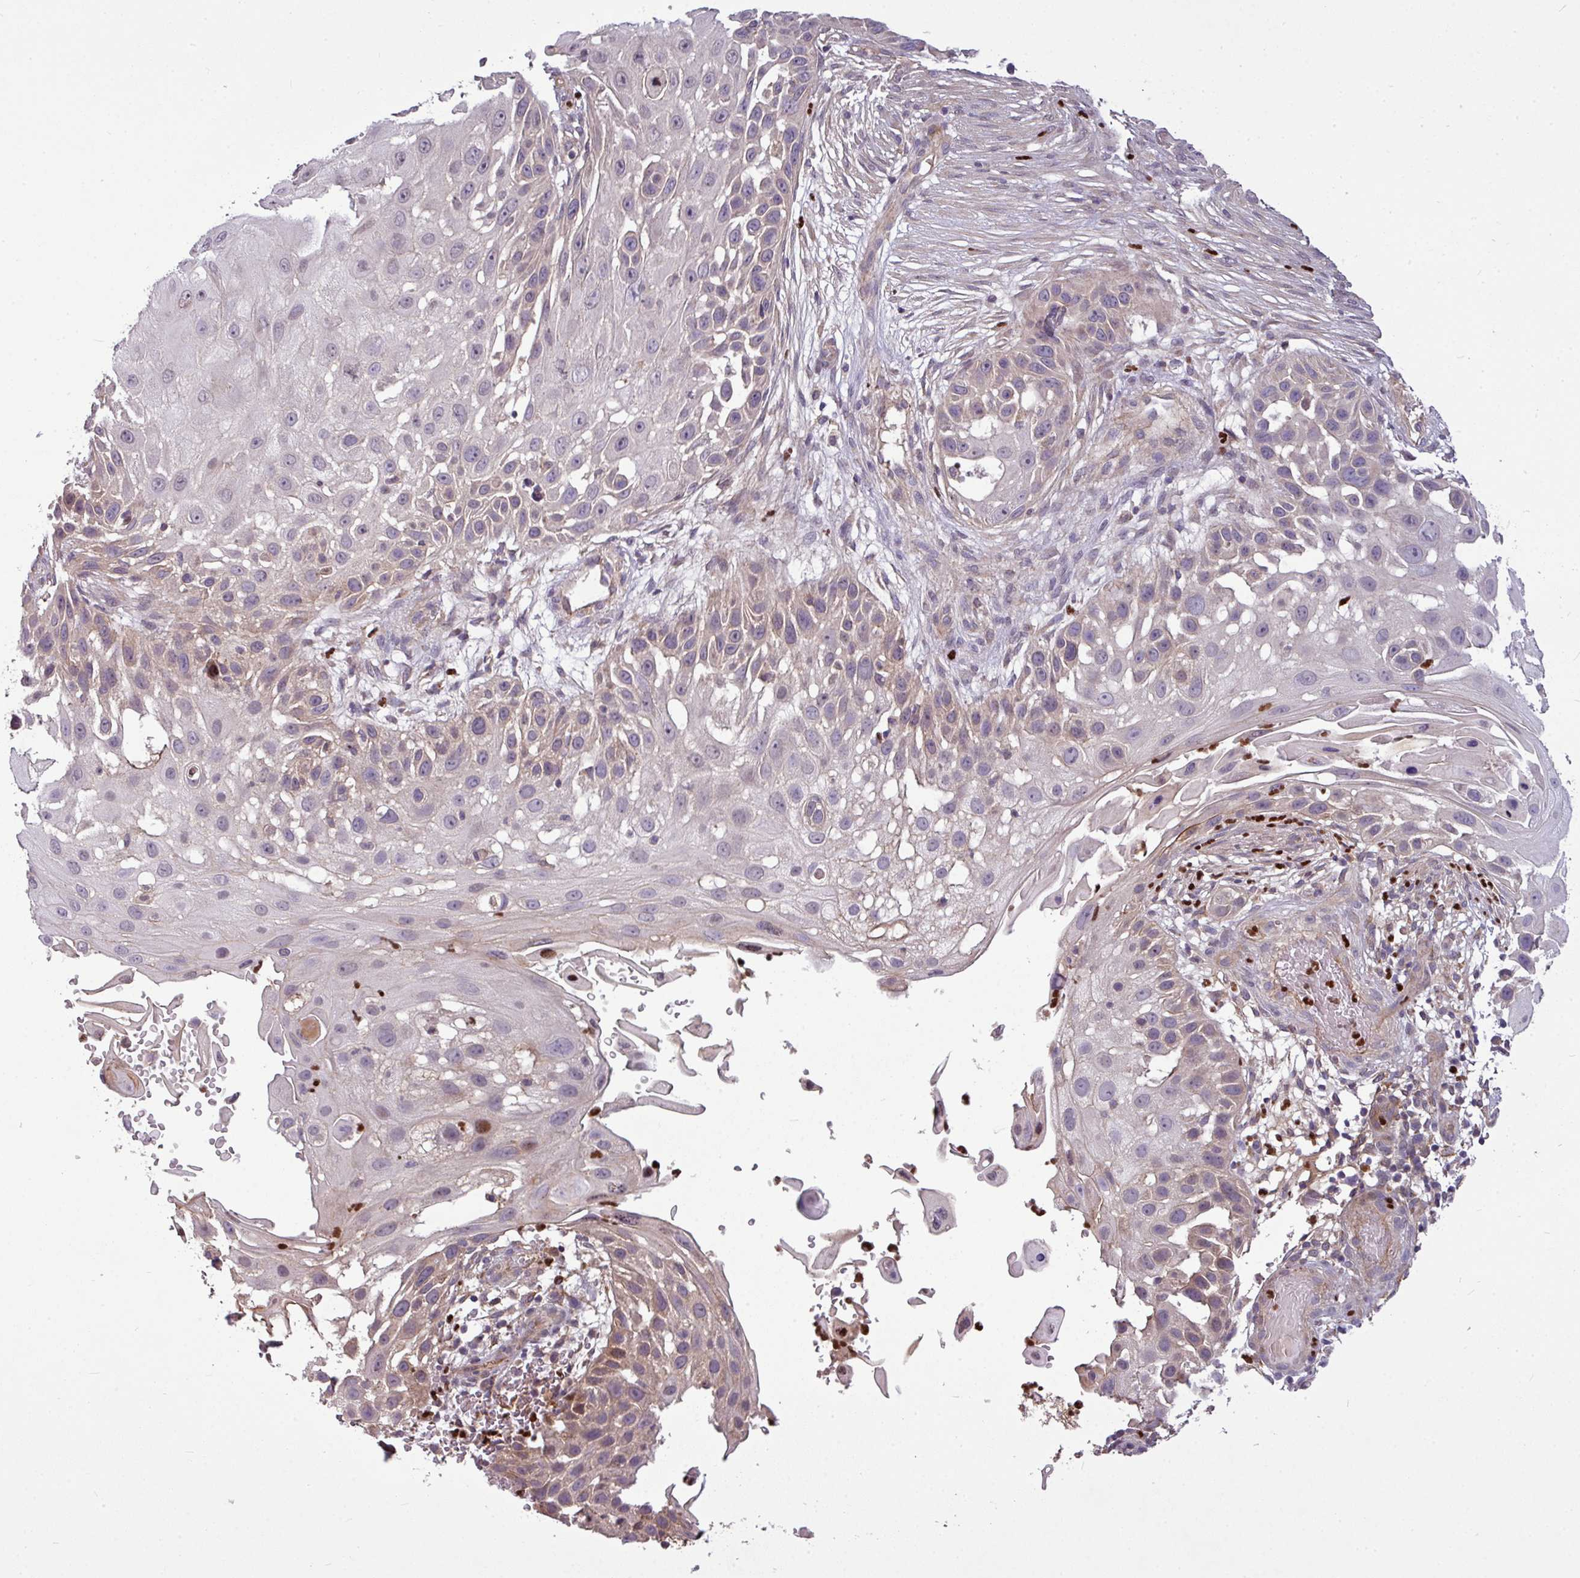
{"staining": {"intensity": "weak", "quantity": "<25%", "location": "cytoplasmic/membranous"}, "tissue": "skin cancer", "cell_type": "Tumor cells", "image_type": "cancer", "snomed": [{"axis": "morphology", "description": "Squamous cell carcinoma, NOS"}, {"axis": "topography", "description": "Skin"}], "caption": "An IHC micrograph of squamous cell carcinoma (skin) is shown. There is no staining in tumor cells of squamous cell carcinoma (skin). (DAB (3,3'-diaminobenzidine) immunohistochemistry (IHC) with hematoxylin counter stain).", "gene": "PAPLN", "patient": {"sex": "female", "age": 44}}